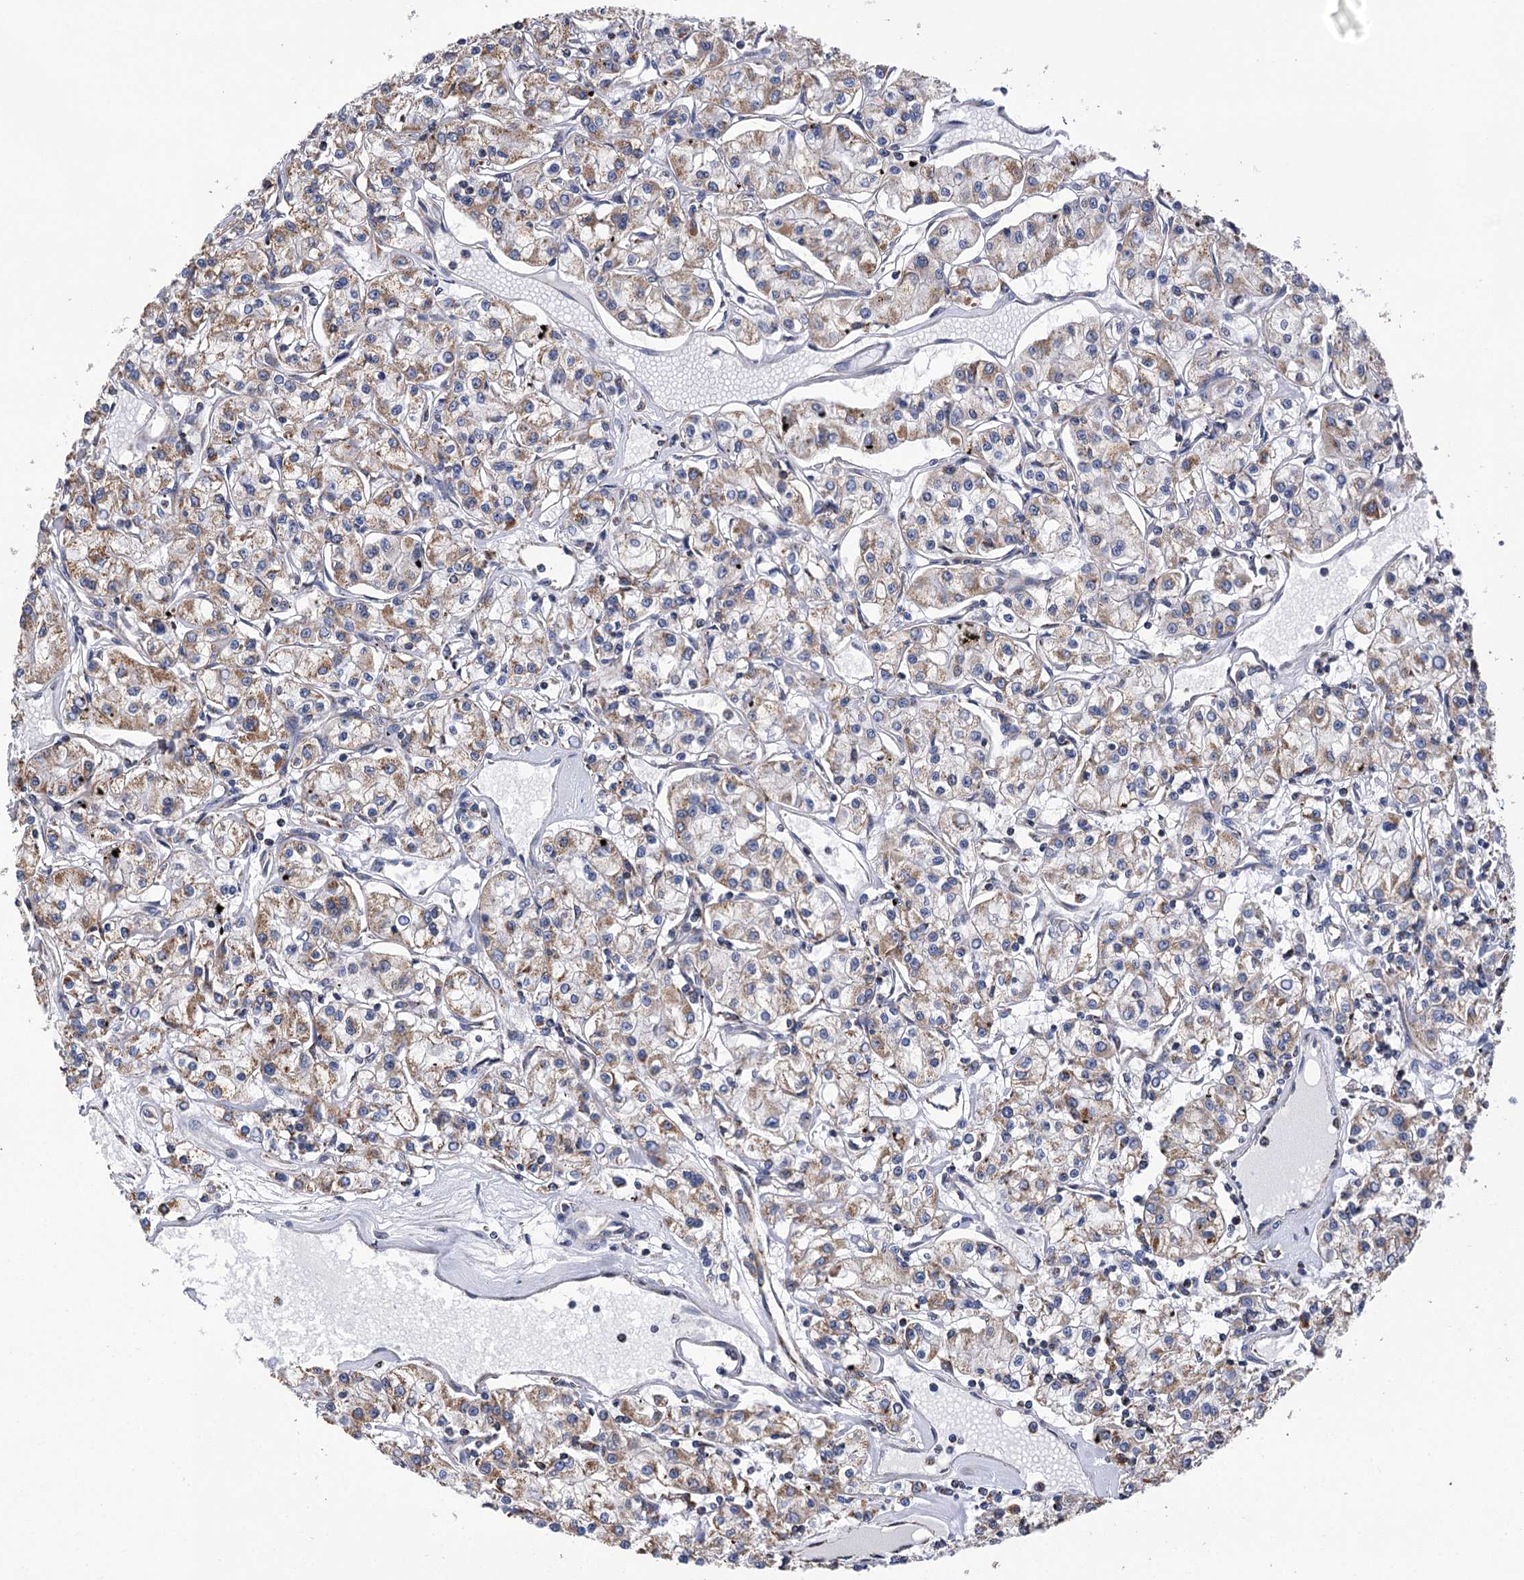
{"staining": {"intensity": "moderate", "quantity": "25%-75%", "location": "cytoplasmic/membranous"}, "tissue": "renal cancer", "cell_type": "Tumor cells", "image_type": "cancer", "snomed": [{"axis": "morphology", "description": "Adenocarcinoma, NOS"}, {"axis": "topography", "description": "Kidney"}], "caption": "This is an image of immunohistochemistry staining of renal adenocarcinoma, which shows moderate staining in the cytoplasmic/membranous of tumor cells.", "gene": "CCDC73", "patient": {"sex": "female", "age": 59}}